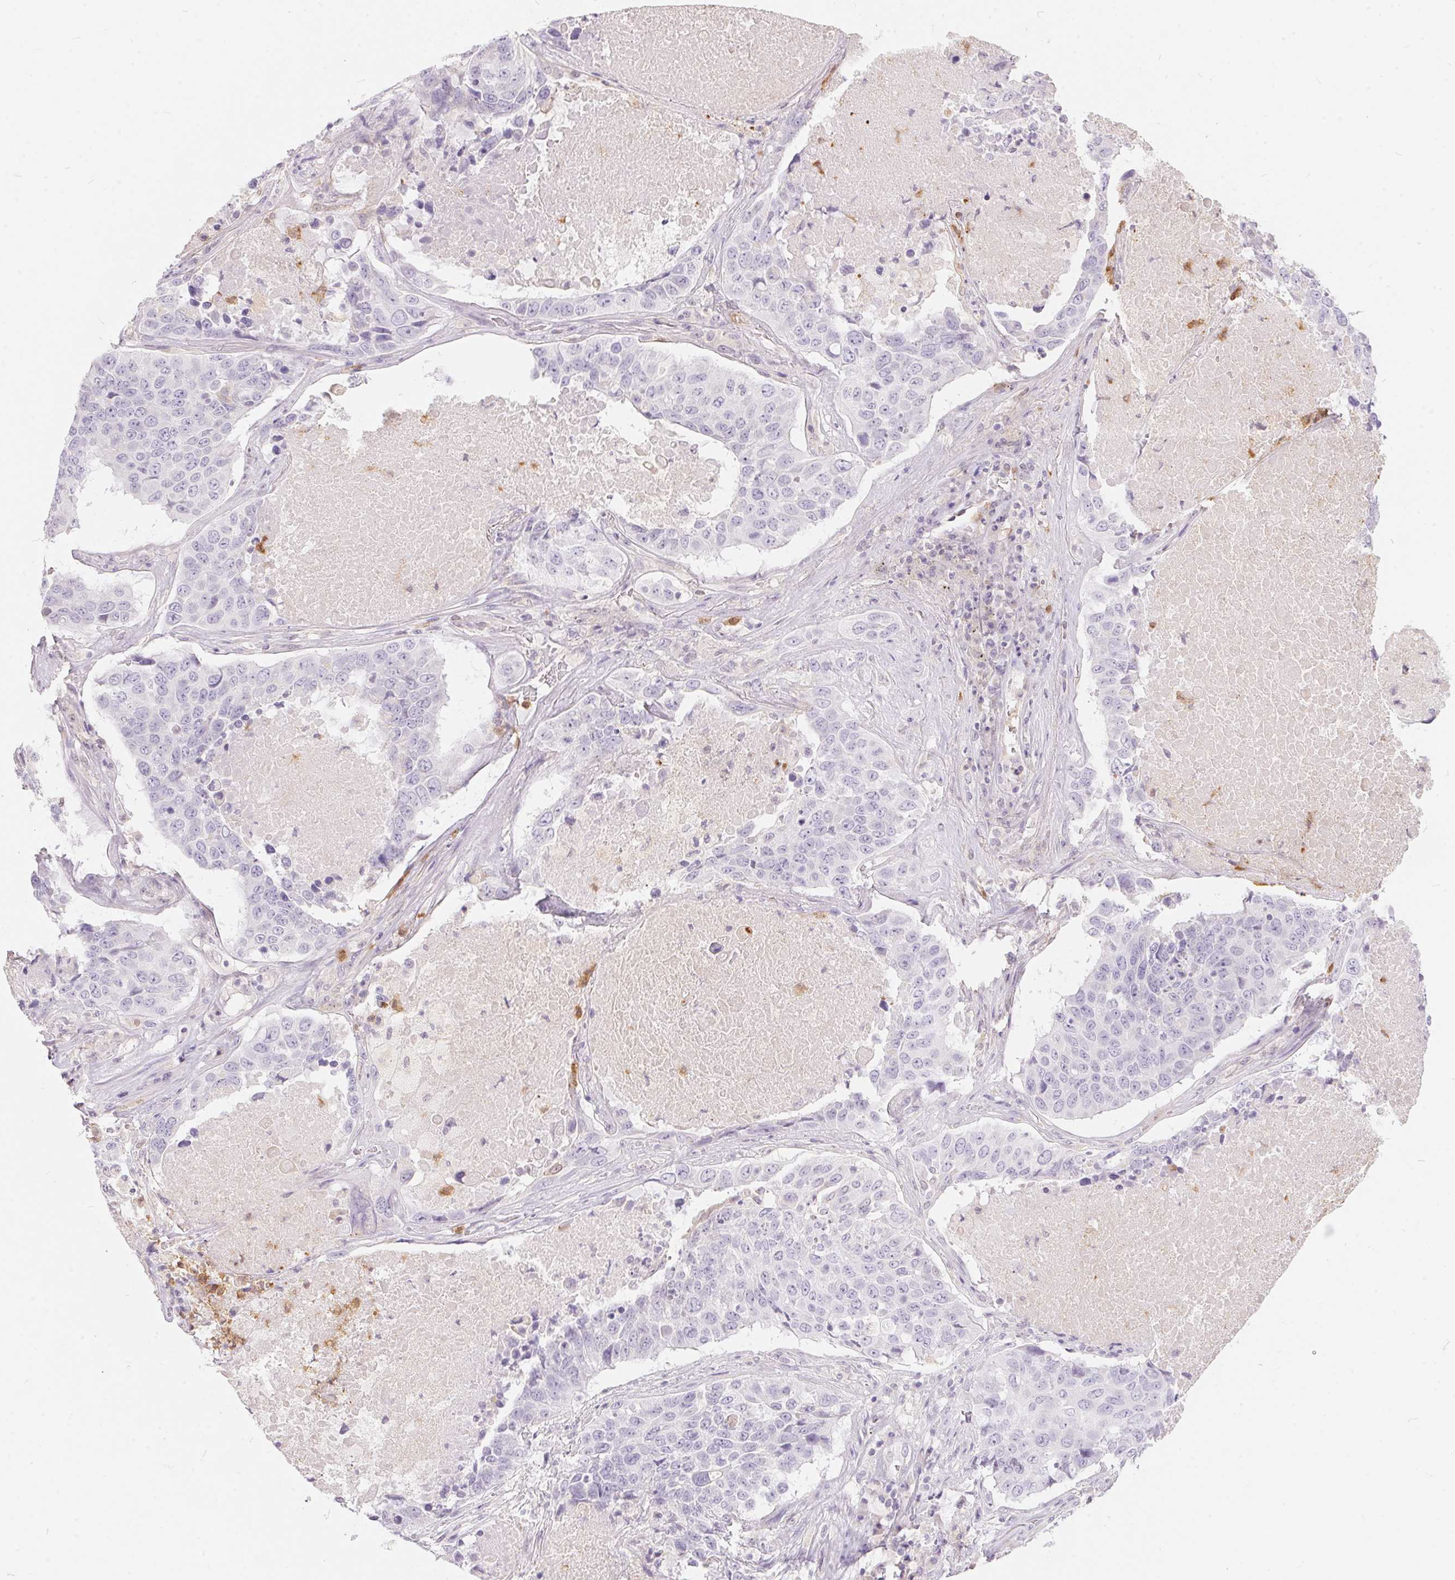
{"staining": {"intensity": "negative", "quantity": "none", "location": "none"}, "tissue": "lung cancer", "cell_type": "Tumor cells", "image_type": "cancer", "snomed": [{"axis": "morphology", "description": "Normal tissue, NOS"}, {"axis": "morphology", "description": "Squamous cell carcinoma, NOS"}, {"axis": "topography", "description": "Bronchus"}, {"axis": "topography", "description": "Lung"}], "caption": "Lung cancer was stained to show a protein in brown. There is no significant positivity in tumor cells.", "gene": "SERPINB1", "patient": {"sex": "male", "age": 64}}